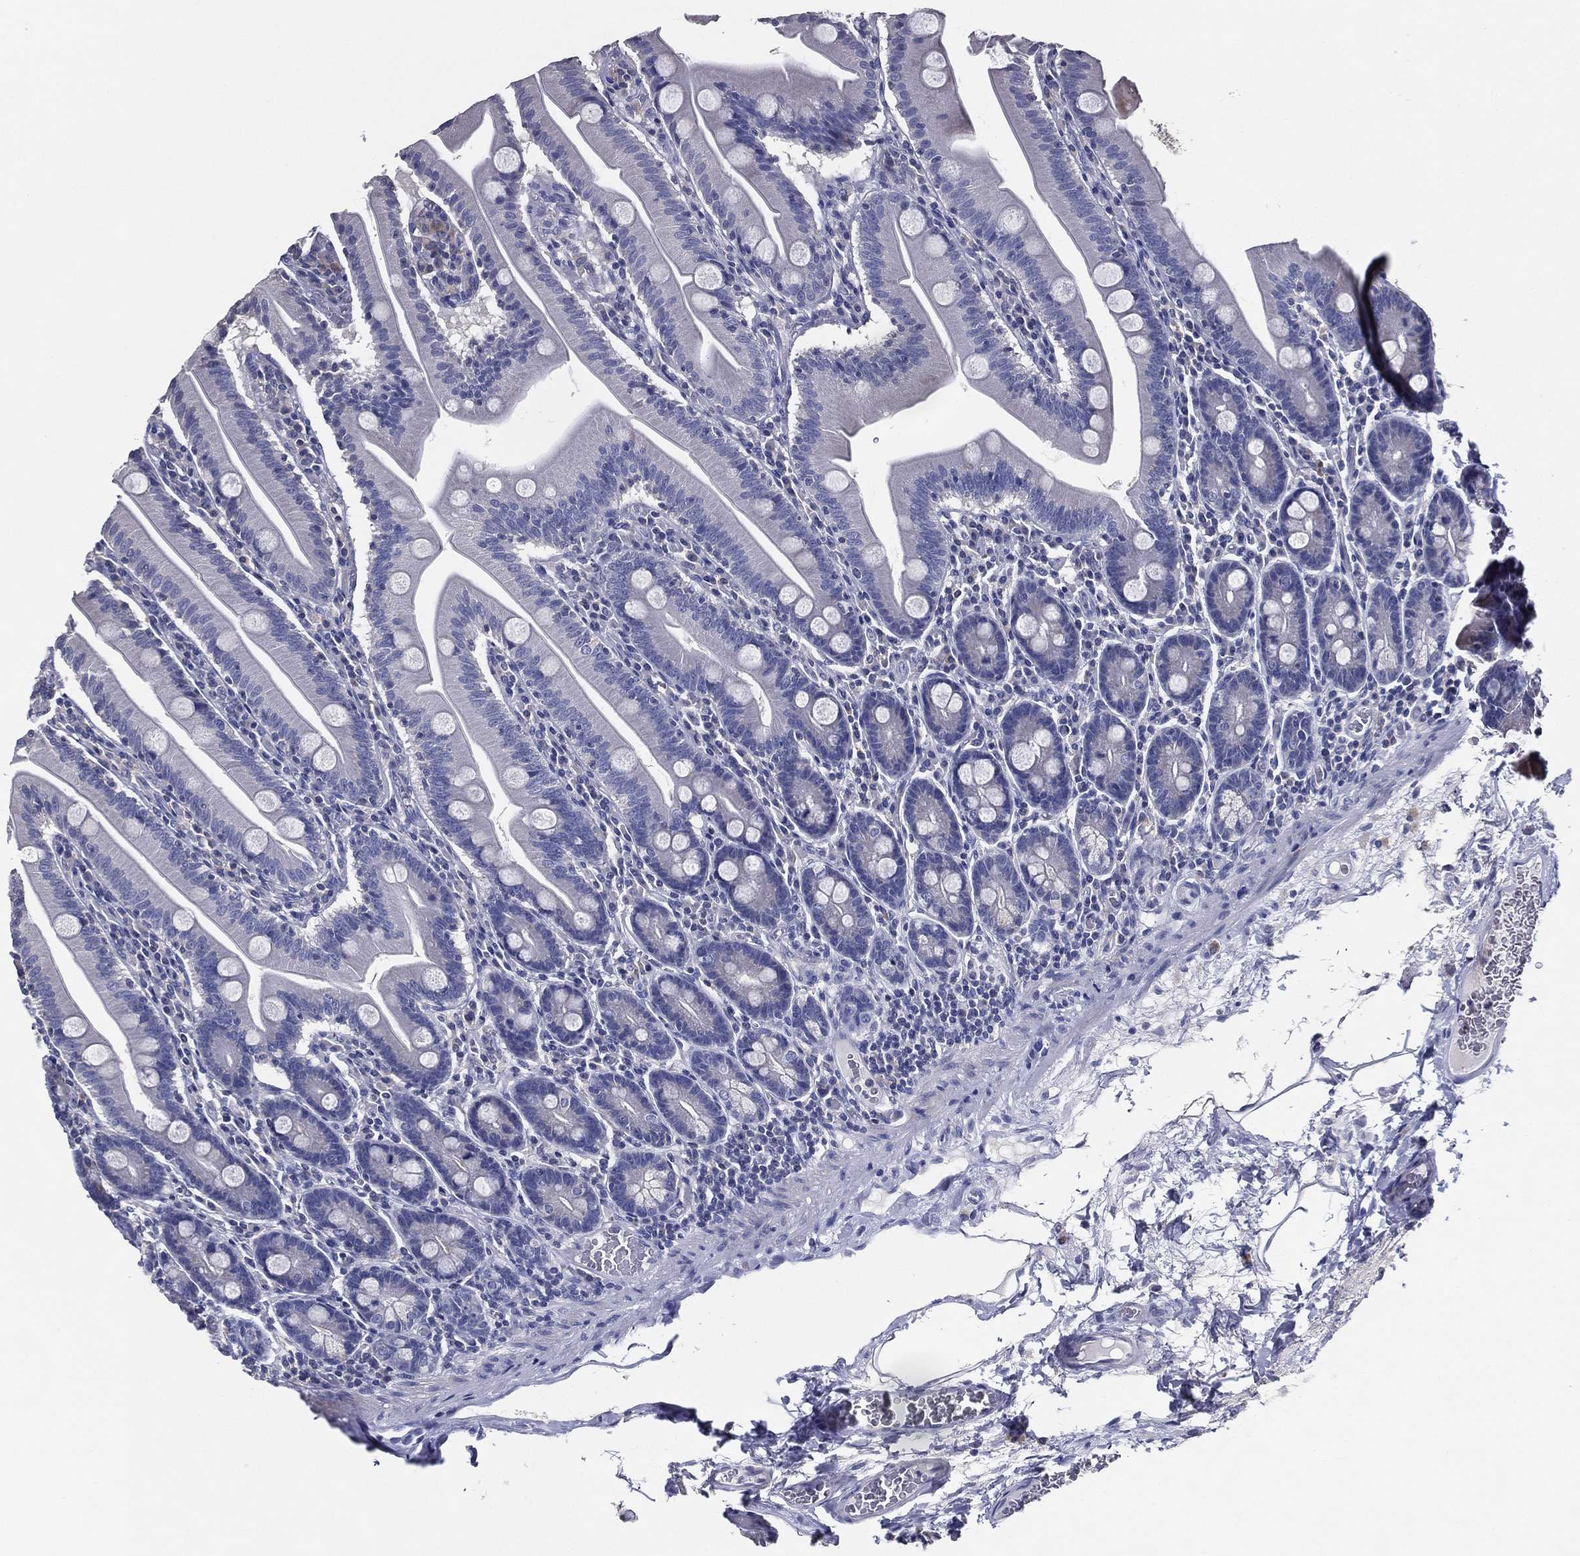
{"staining": {"intensity": "negative", "quantity": "none", "location": "none"}, "tissue": "small intestine", "cell_type": "Glandular cells", "image_type": "normal", "snomed": [{"axis": "morphology", "description": "Normal tissue, NOS"}, {"axis": "topography", "description": "Small intestine"}], "caption": "Glandular cells are negative for brown protein staining in normal small intestine. (Stains: DAB immunohistochemistry (IHC) with hematoxylin counter stain, Microscopy: brightfield microscopy at high magnification).", "gene": "TFAP2A", "patient": {"sex": "male", "age": 37}}